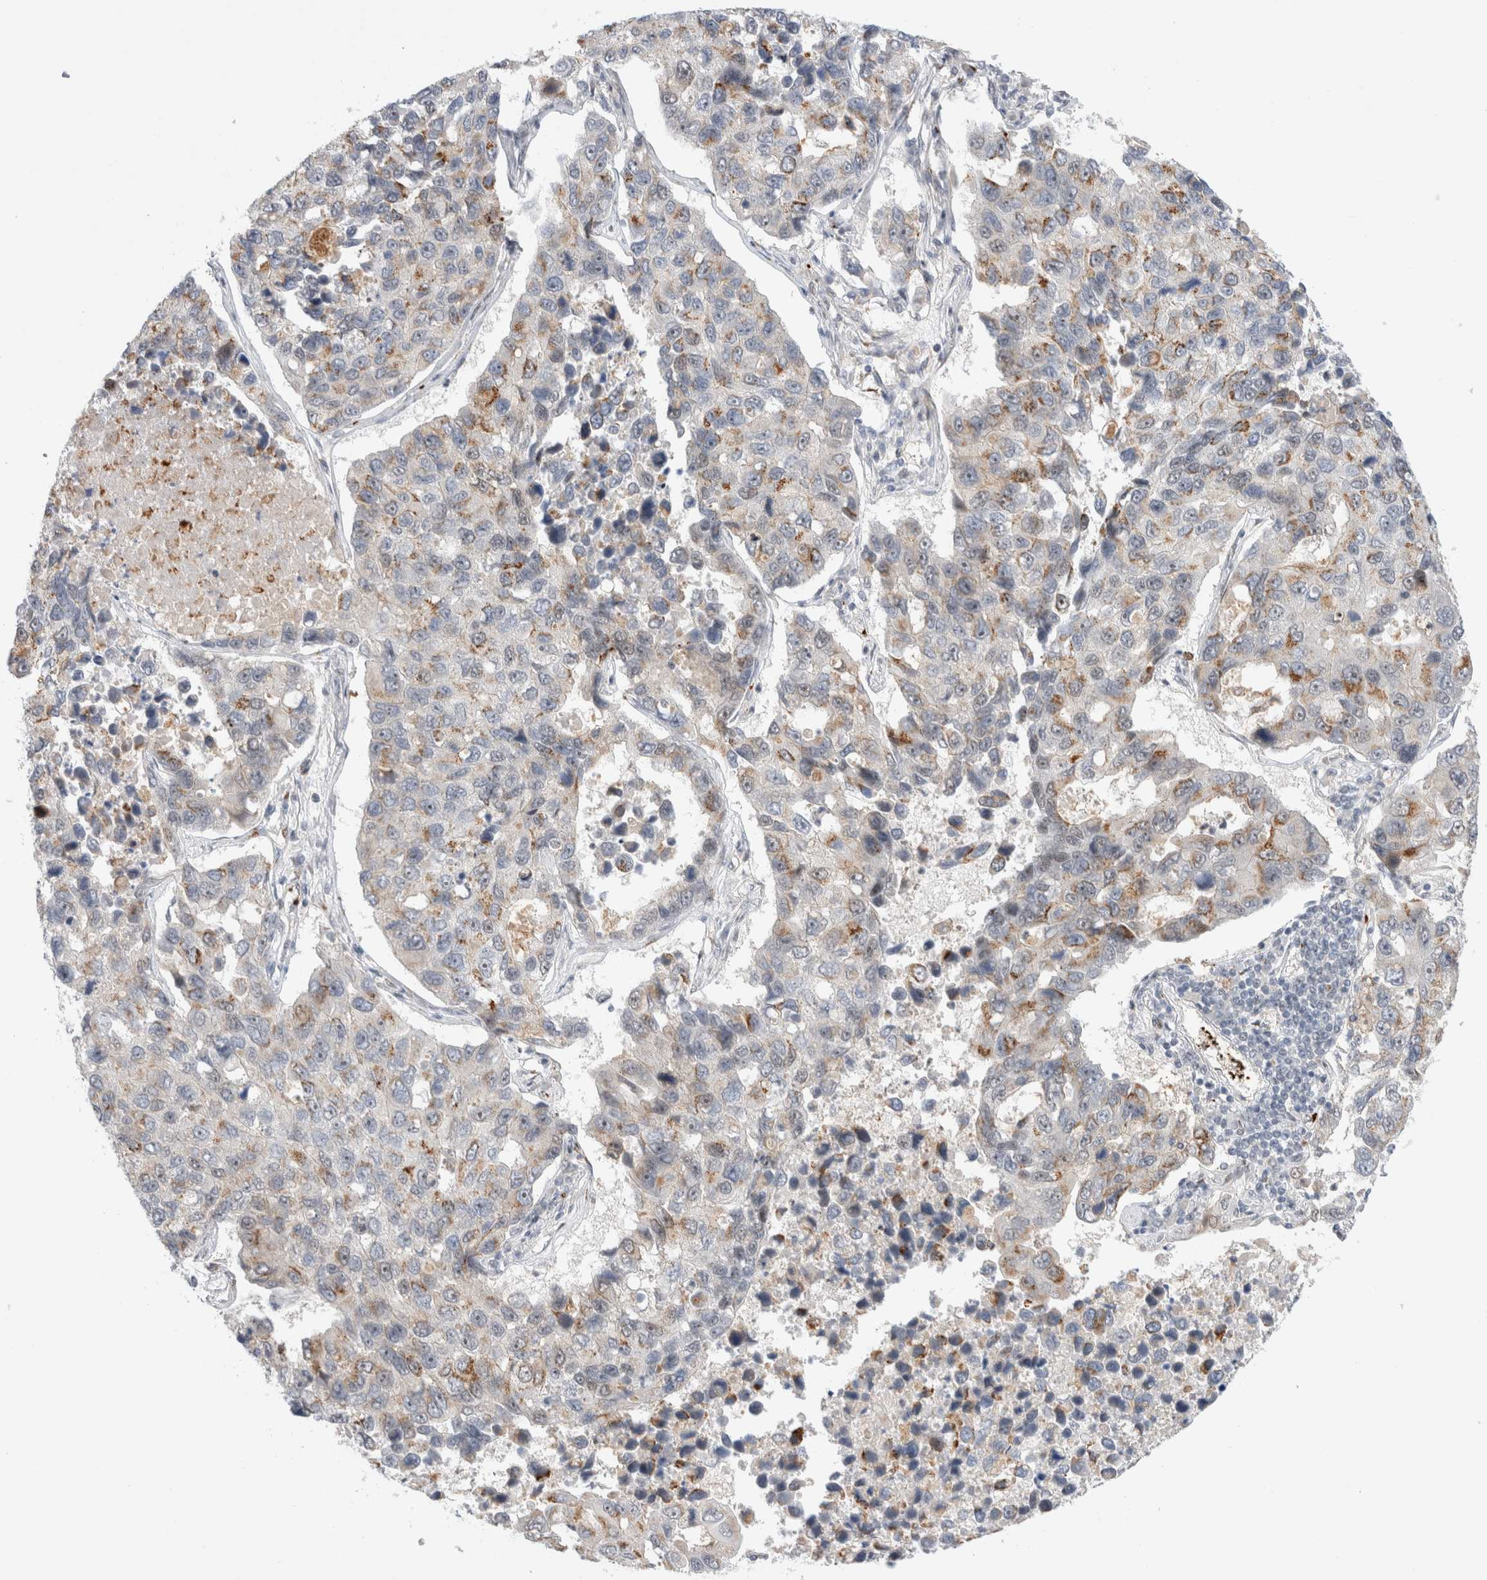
{"staining": {"intensity": "weak", "quantity": "25%-75%", "location": "cytoplasmic/membranous"}, "tissue": "lung cancer", "cell_type": "Tumor cells", "image_type": "cancer", "snomed": [{"axis": "morphology", "description": "Adenocarcinoma, NOS"}, {"axis": "topography", "description": "Lung"}], "caption": "Immunohistochemical staining of human adenocarcinoma (lung) exhibits low levels of weak cytoplasmic/membranous staining in approximately 25%-75% of tumor cells. The staining is performed using DAB brown chromogen to label protein expression. The nuclei are counter-stained blue using hematoxylin.", "gene": "VPS28", "patient": {"sex": "male", "age": 64}}